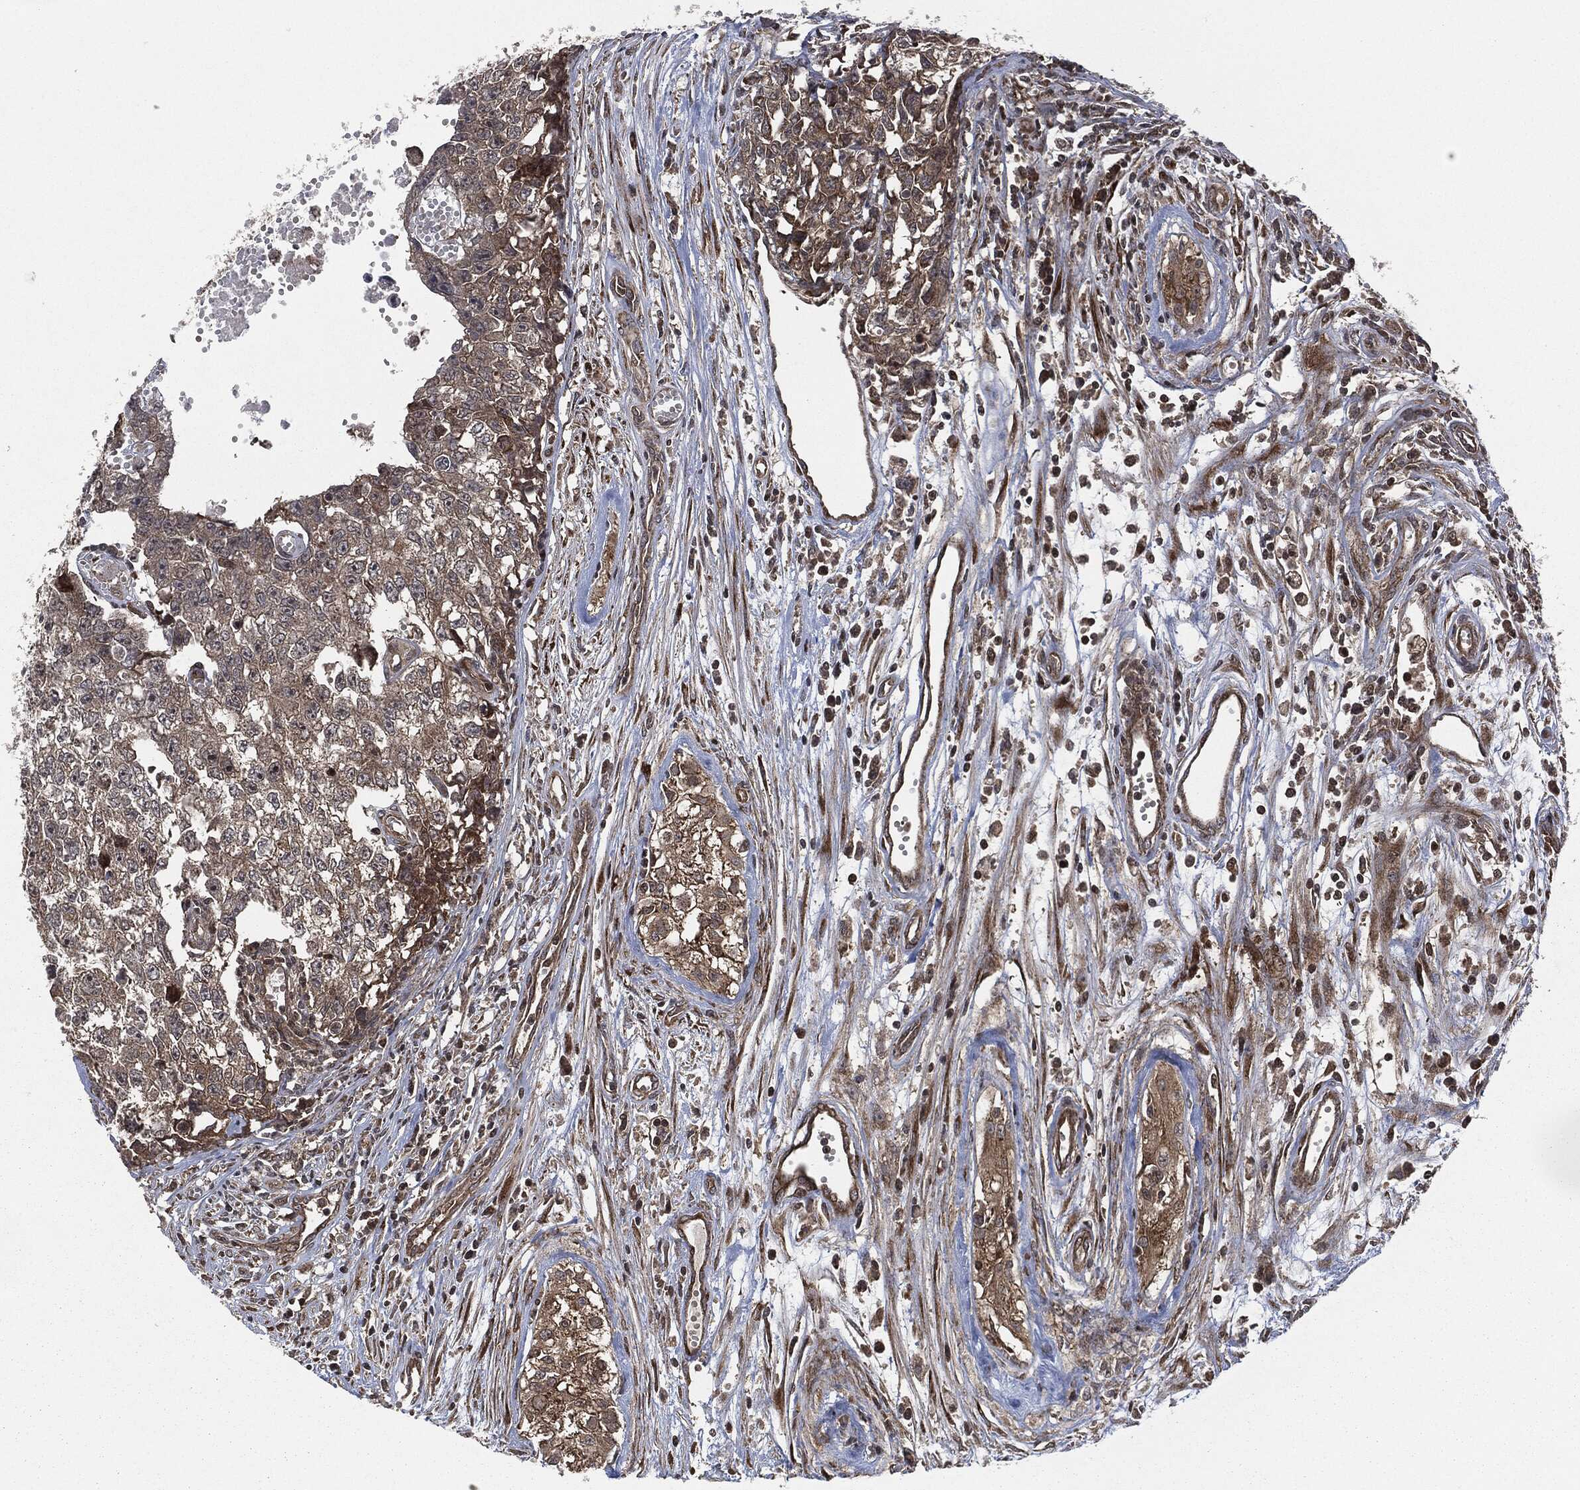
{"staining": {"intensity": "weak", "quantity": "25%-75%", "location": "cytoplasmic/membranous"}, "tissue": "testis cancer", "cell_type": "Tumor cells", "image_type": "cancer", "snomed": [{"axis": "morphology", "description": "Seminoma, NOS"}, {"axis": "morphology", "description": "Carcinoma, Embryonal, NOS"}, {"axis": "topography", "description": "Testis"}], "caption": "Seminoma (testis) stained with a brown dye demonstrates weak cytoplasmic/membranous positive staining in approximately 25%-75% of tumor cells.", "gene": "HRAS", "patient": {"sex": "male", "age": 22}}